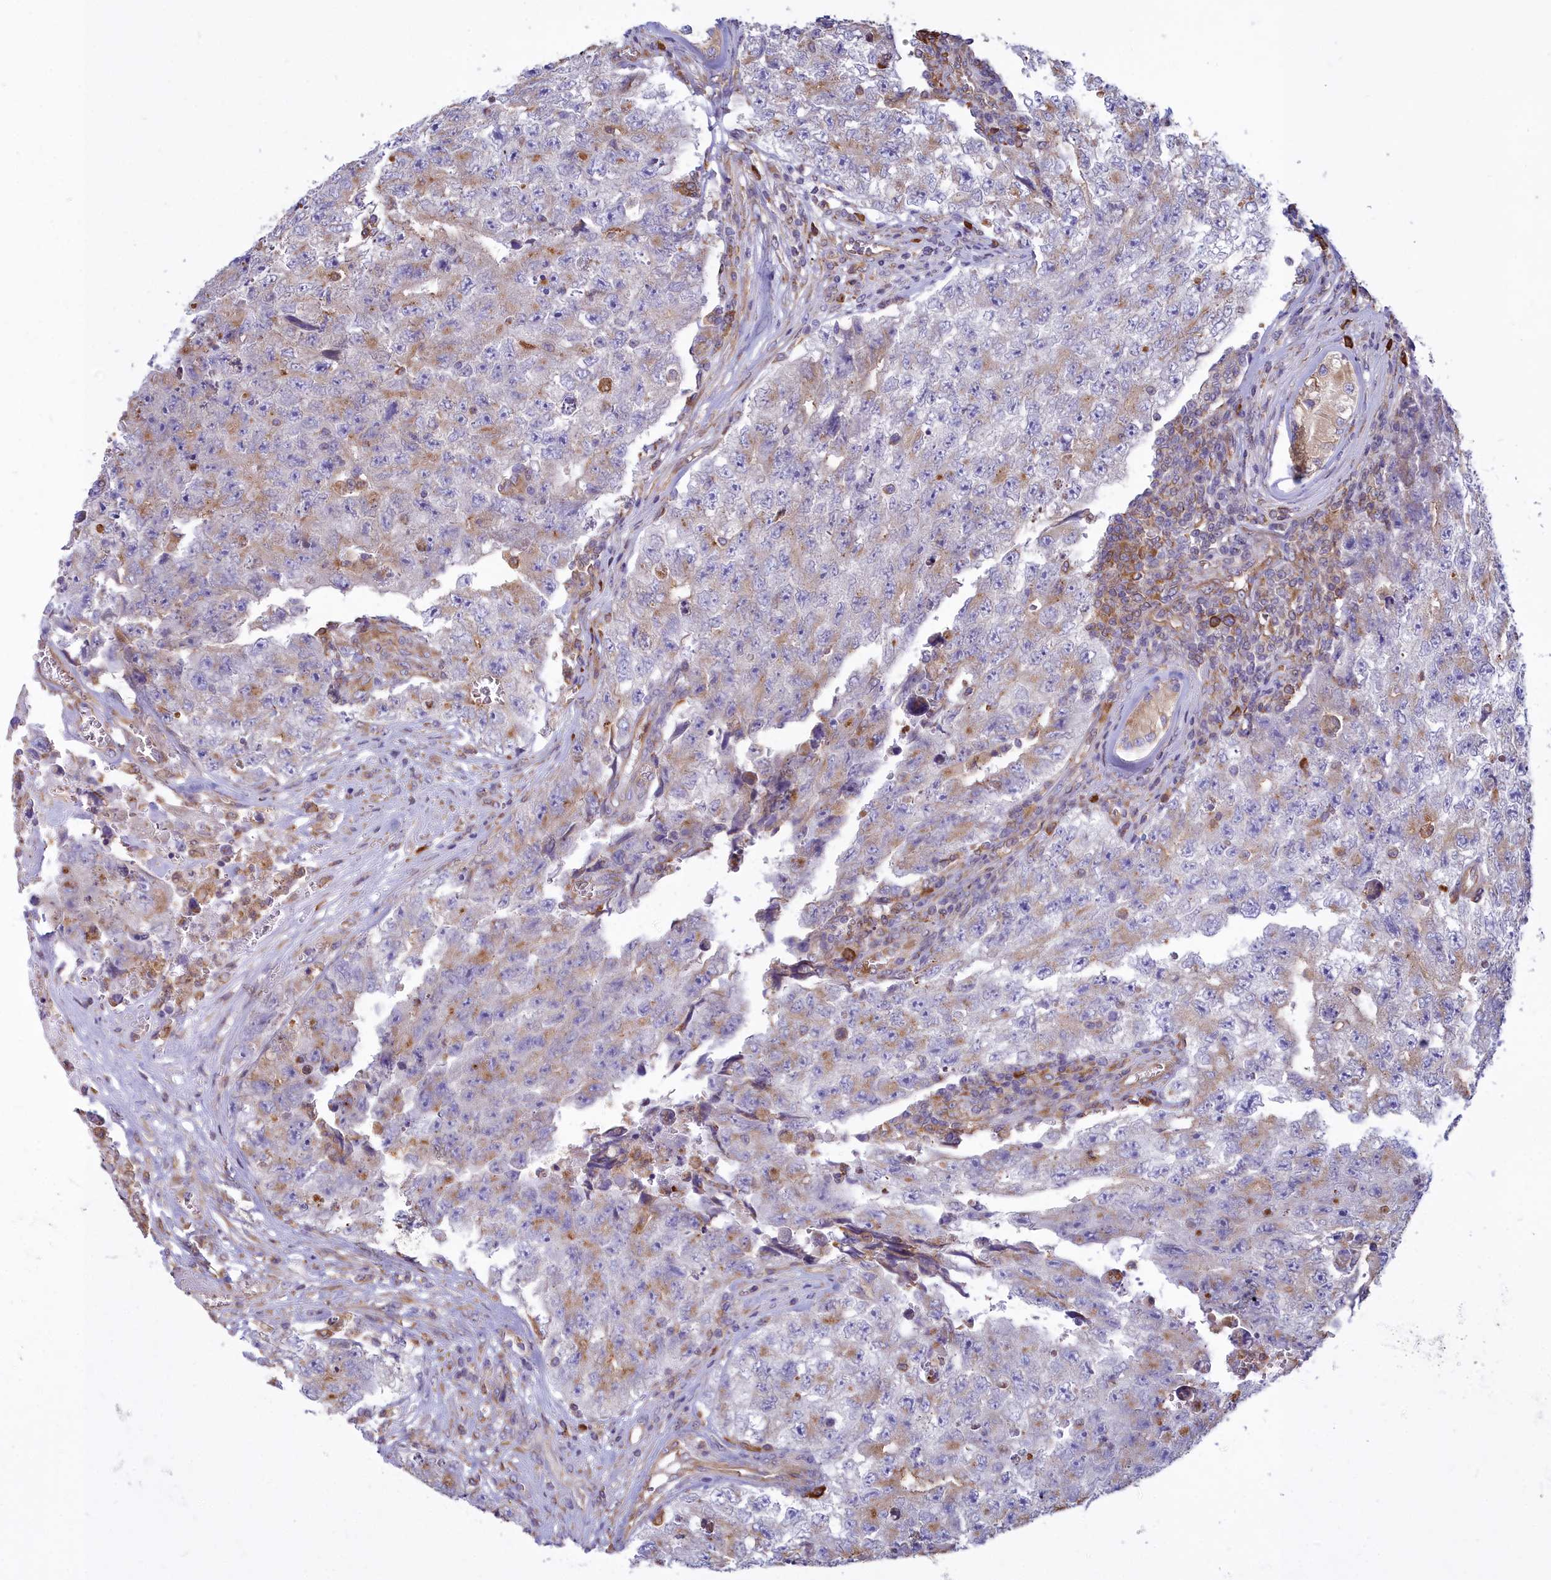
{"staining": {"intensity": "weak", "quantity": "25%-75%", "location": "cytoplasmic/membranous"}, "tissue": "testis cancer", "cell_type": "Tumor cells", "image_type": "cancer", "snomed": [{"axis": "morphology", "description": "Carcinoma, Embryonal, NOS"}, {"axis": "topography", "description": "Testis"}], "caption": "Testis cancer (embryonal carcinoma) tissue demonstrates weak cytoplasmic/membranous staining in about 25%-75% of tumor cells, visualized by immunohistochemistry.", "gene": "HM13", "patient": {"sex": "male", "age": 17}}